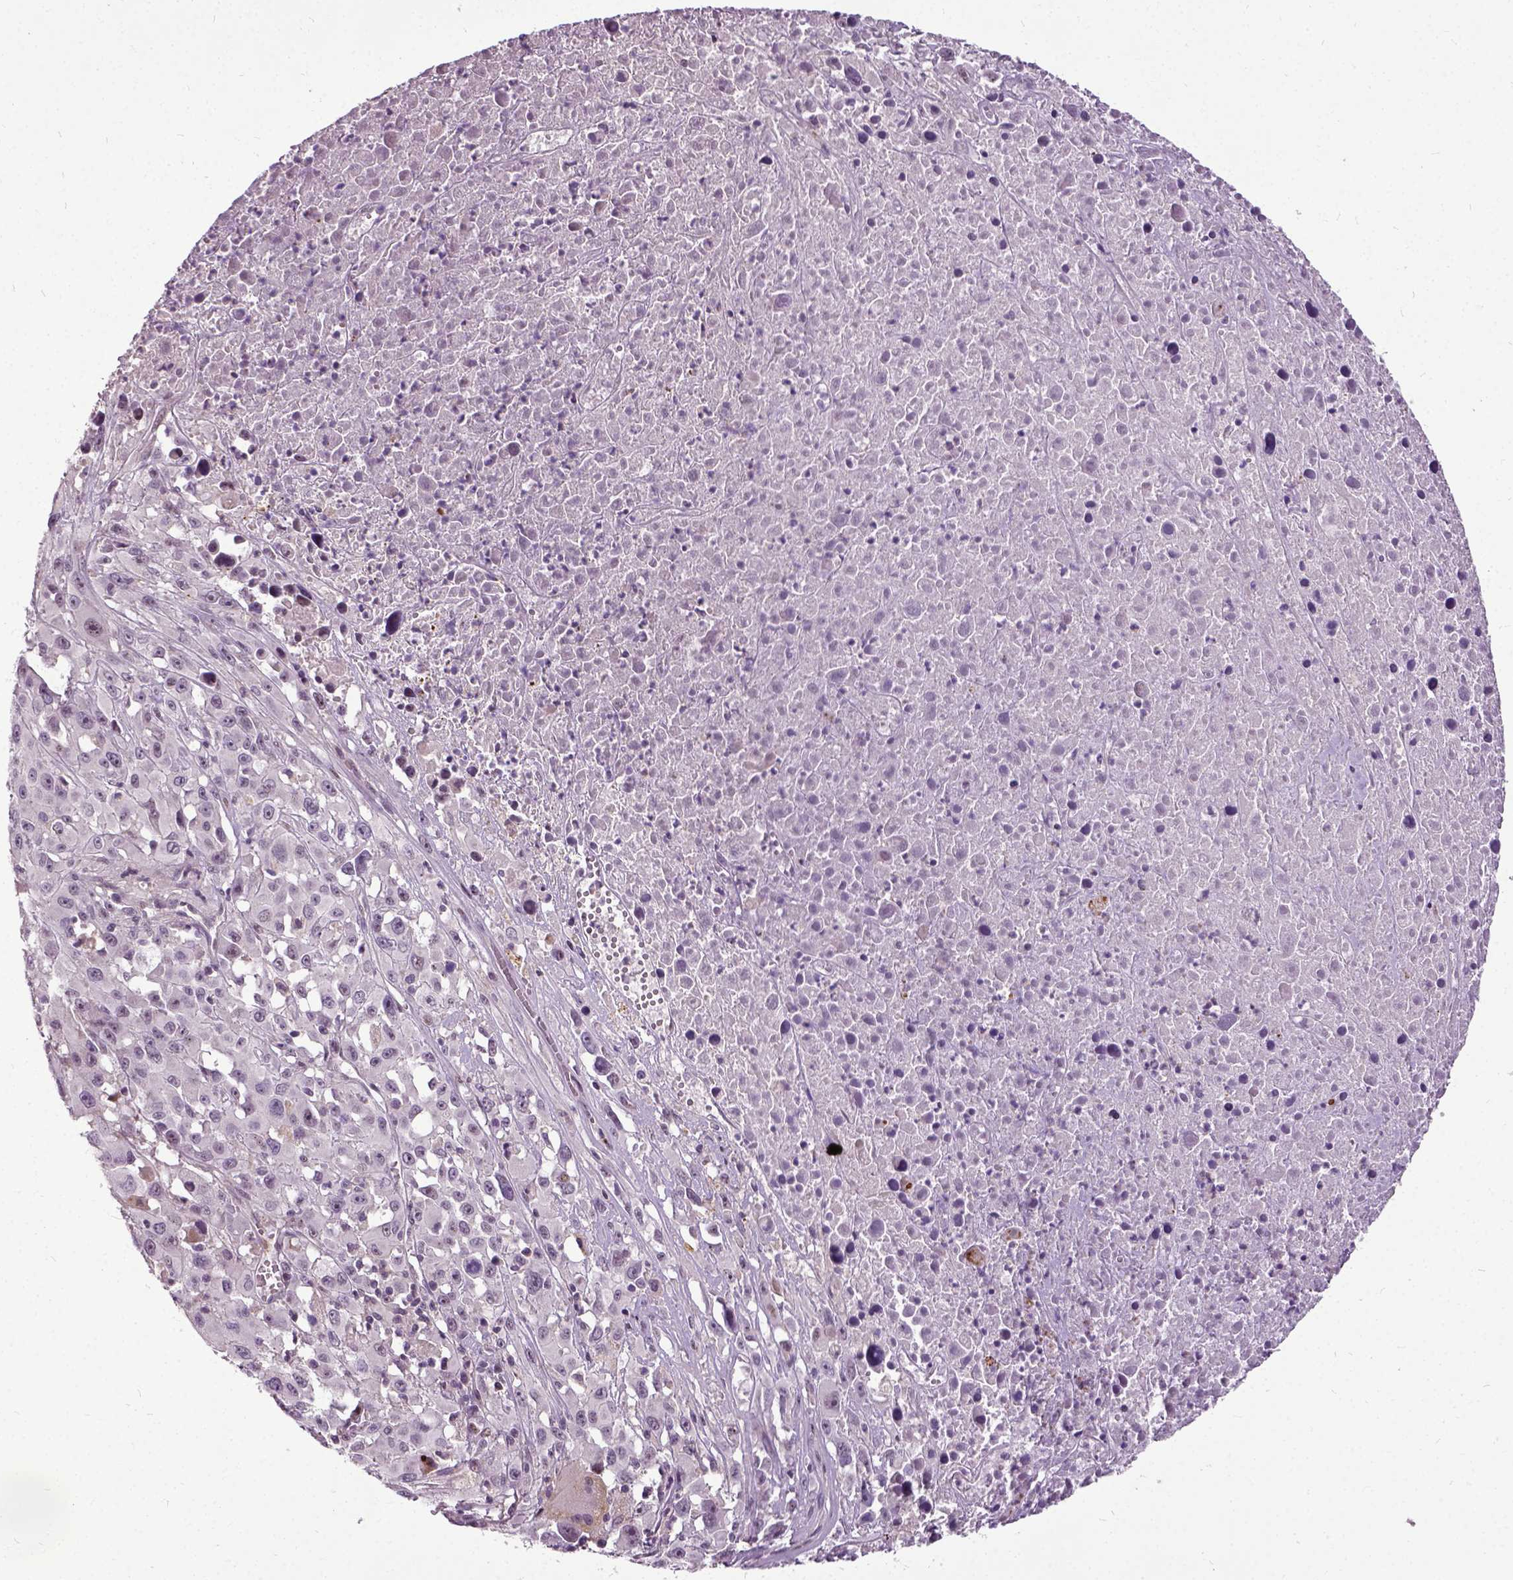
{"staining": {"intensity": "negative", "quantity": "none", "location": "none"}, "tissue": "melanoma", "cell_type": "Tumor cells", "image_type": "cancer", "snomed": [{"axis": "morphology", "description": "Malignant melanoma, Metastatic site"}, {"axis": "topography", "description": "Soft tissue"}], "caption": "Immunohistochemistry of human malignant melanoma (metastatic site) displays no staining in tumor cells. (DAB (3,3'-diaminobenzidine) immunohistochemistry (IHC) with hematoxylin counter stain).", "gene": "ILRUN", "patient": {"sex": "male", "age": 50}}